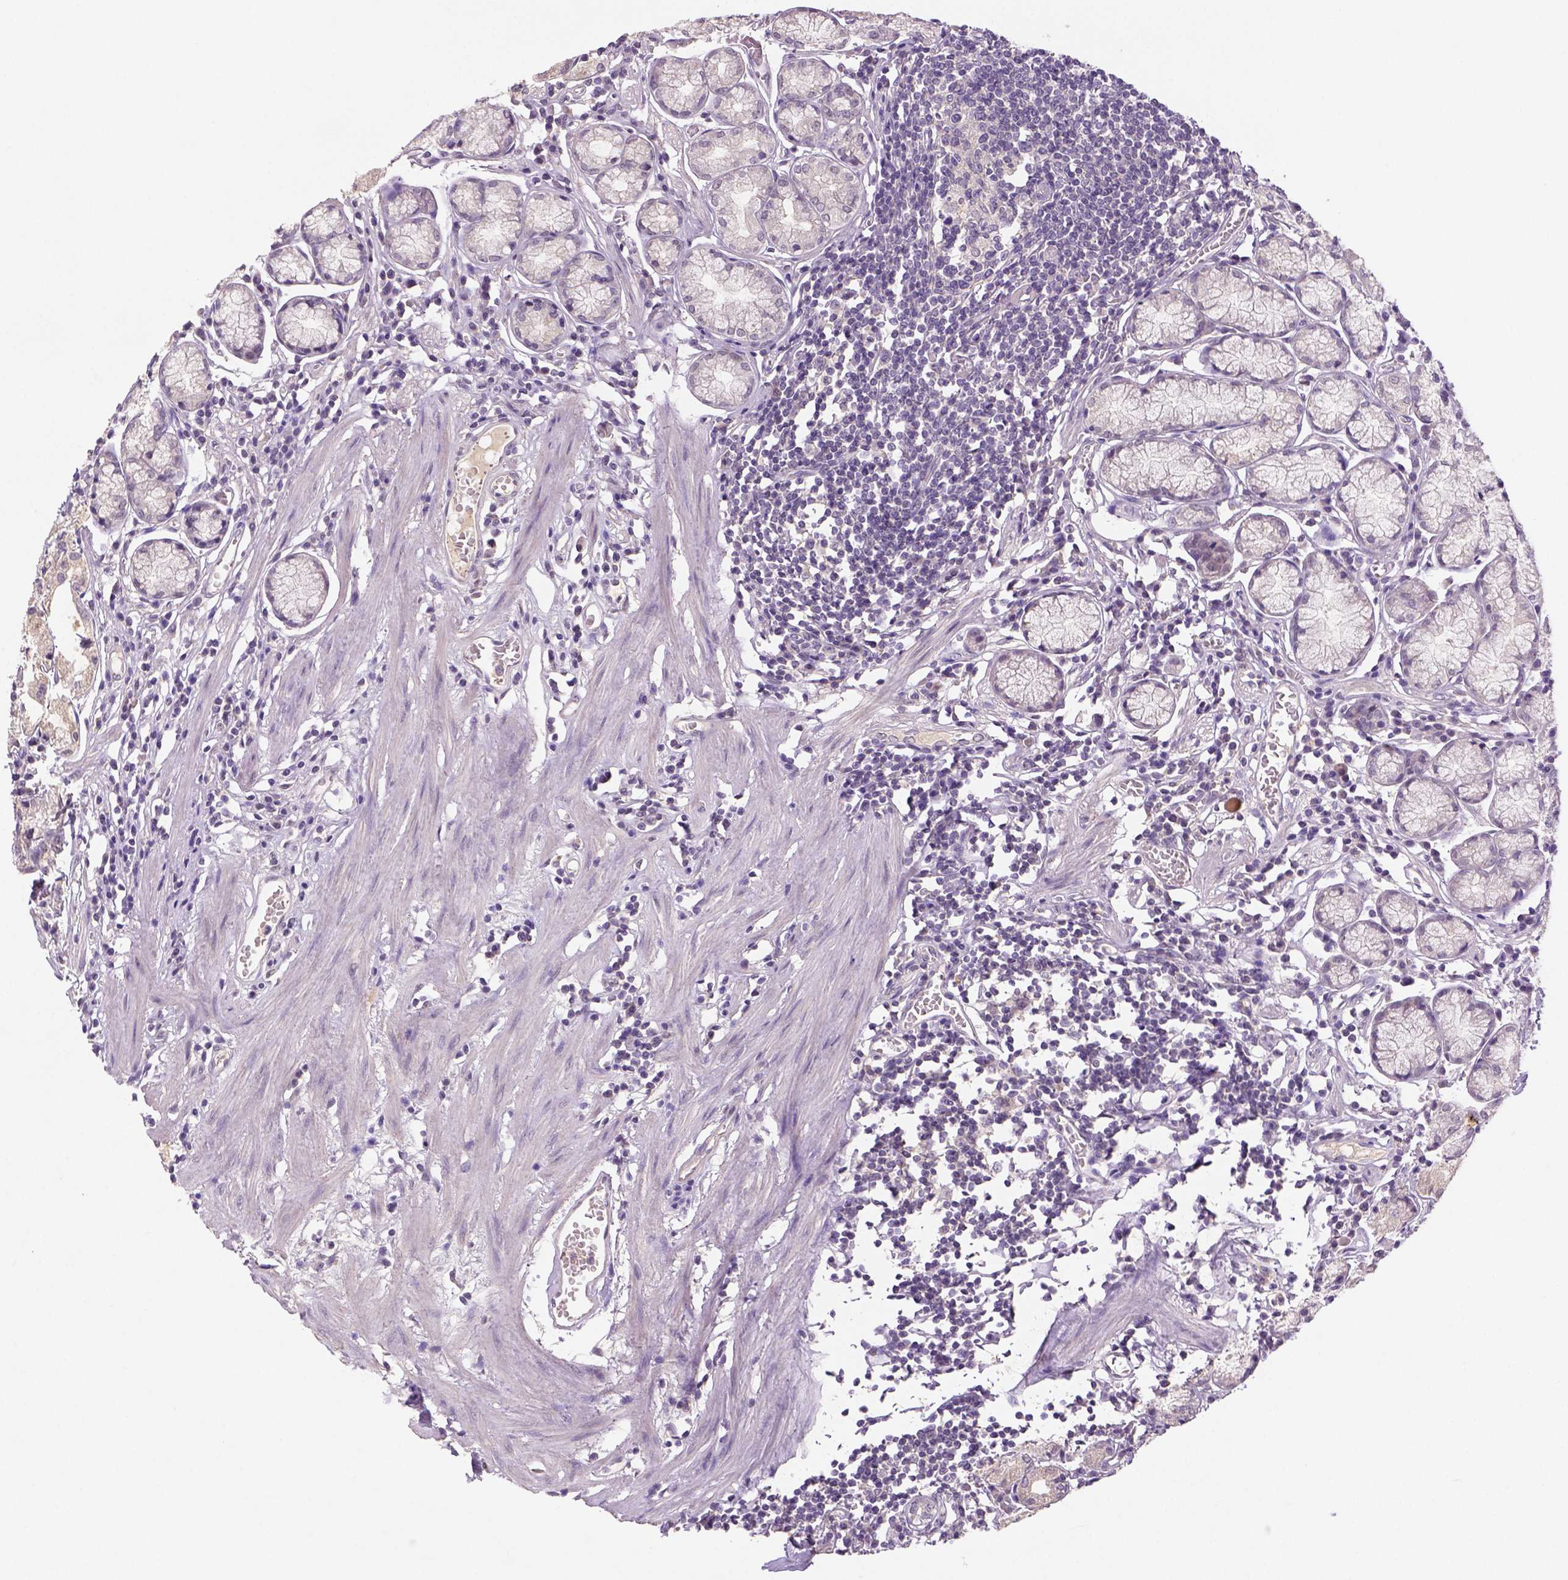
{"staining": {"intensity": "weak", "quantity": "<25%", "location": "cytoplasmic/membranous"}, "tissue": "stomach", "cell_type": "Glandular cells", "image_type": "normal", "snomed": [{"axis": "morphology", "description": "Normal tissue, NOS"}, {"axis": "topography", "description": "Stomach"}], "caption": "This is an IHC micrograph of normal human stomach. There is no expression in glandular cells.", "gene": "NLGN2", "patient": {"sex": "male", "age": 55}}